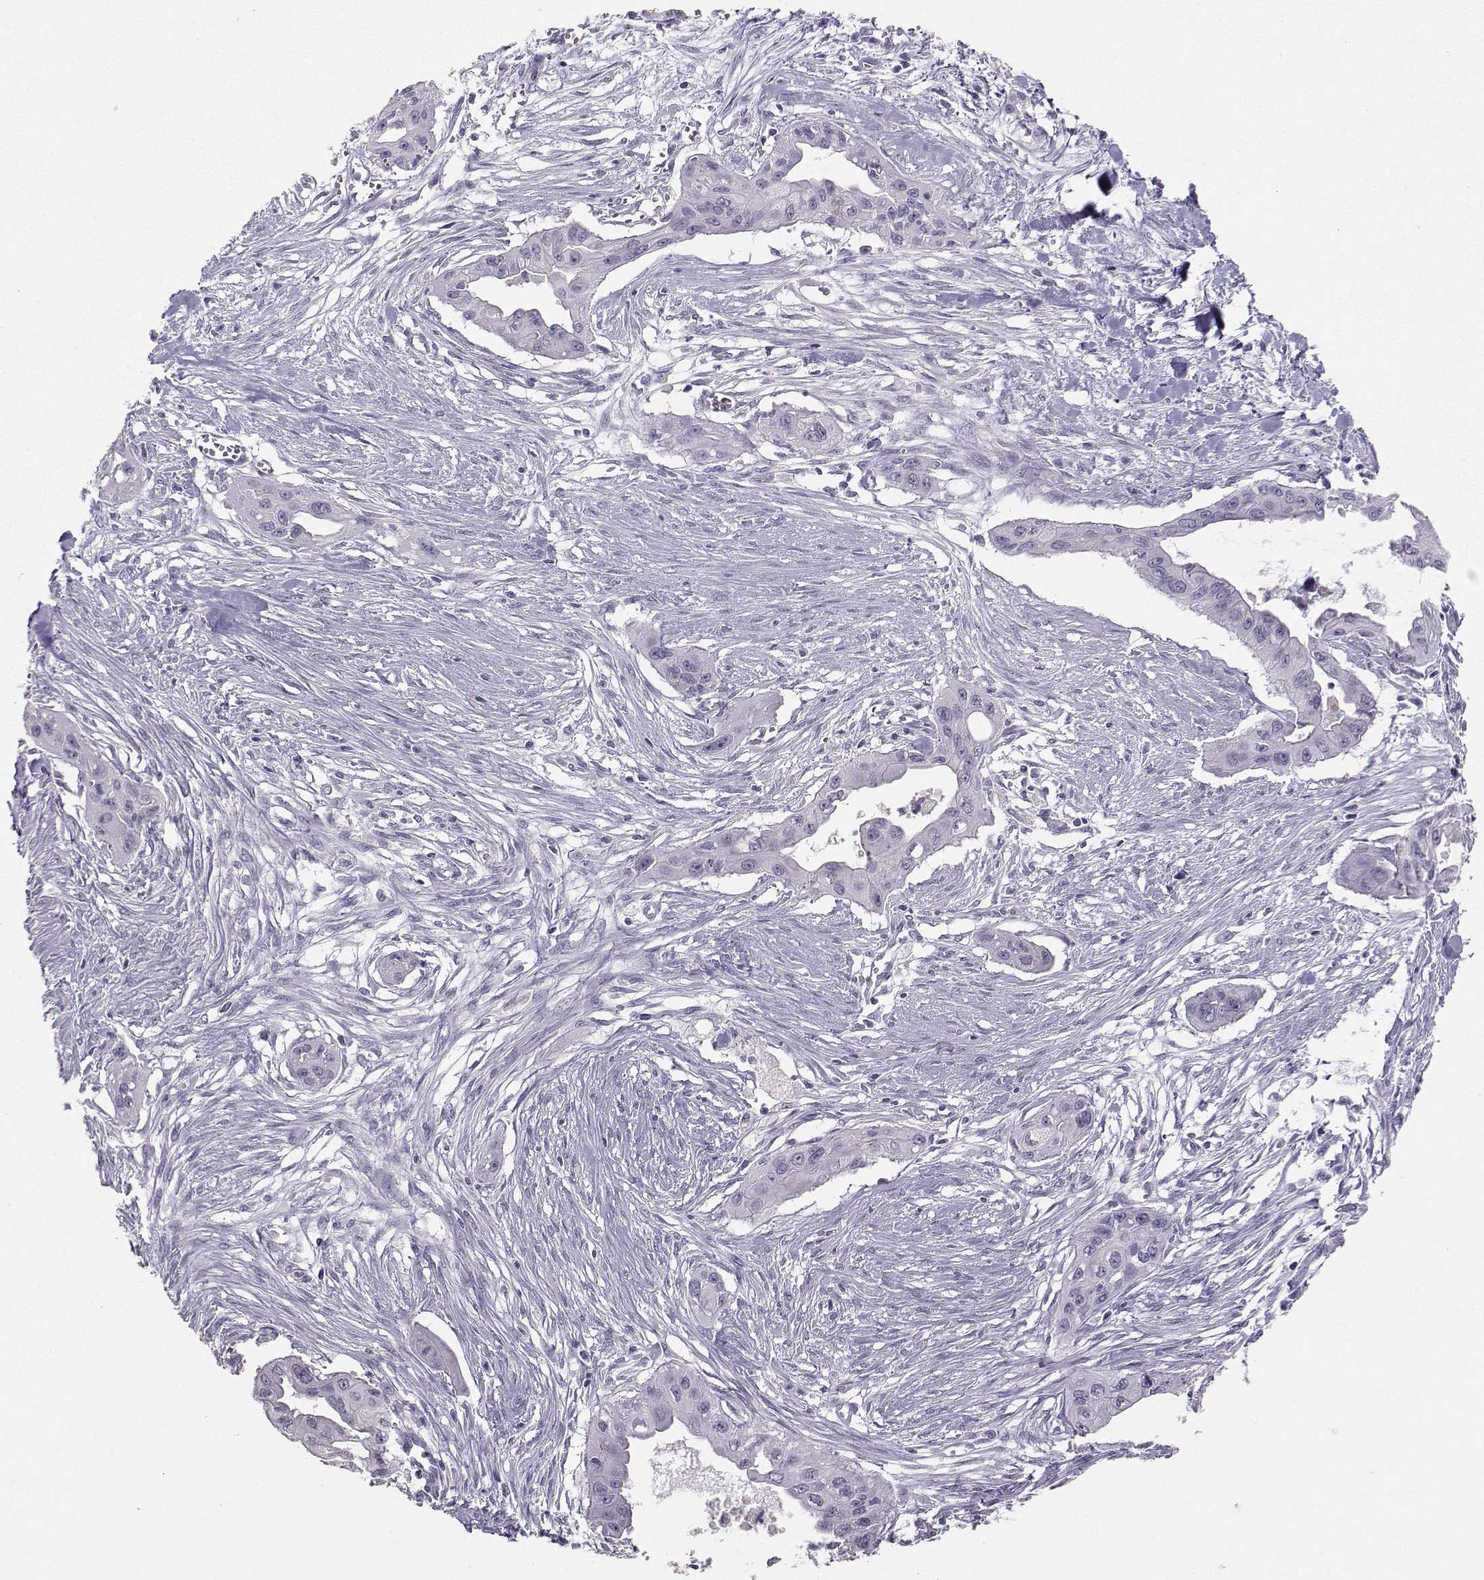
{"staining": {"intensity": "negative", "quantity": "none", "location": "none"}, "tissue": "pancreatic cancer", "cell_type": "Tumor cells", "image_type": "cancer", "snomed": [{"axis": "morphology", "description": "Adenocarcinoma, NOS"}, {"axis": "topography", "description": "Pancreas"}], "caption": "Immunohistochemistry (IHC) photomicrograph of human pancreatic adenocarcinoma stained for a protein (brown), which reveals no staining in tumor cells.", "gene": "PKP2", "patient": {"sex": "male", "age": 60}}